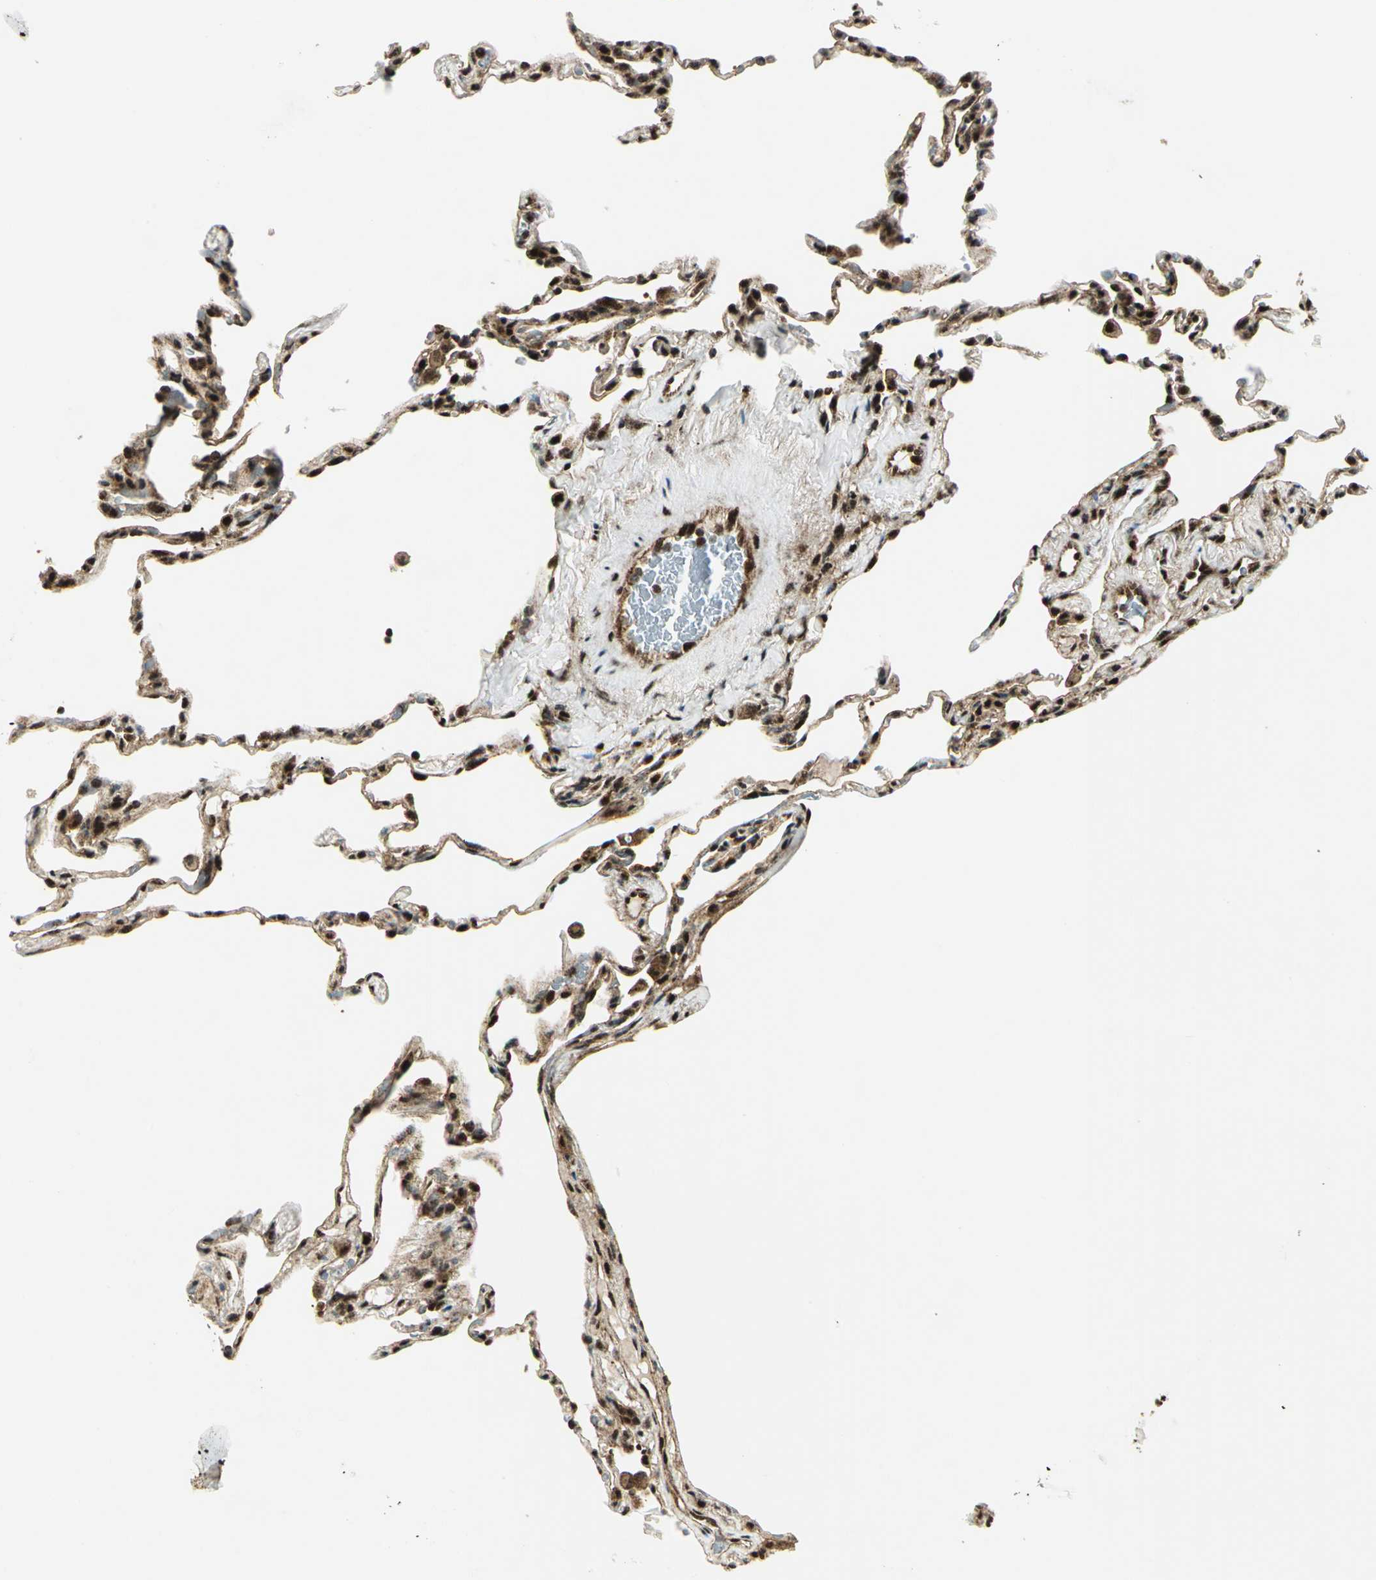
{"staining": {"intensity": "strong", "quantity": ">75%", "location": "nuclear"}, "tissue": "lung", "cell_type": "Alveolar cells", "image_type": "normal", "snomed": [{"axis": "morphology", "description": "Normal tissue, NOS"}, {"axis": "topography", "description": "Lung"}], "caption": "Protein expression analysis of unremarkable human lung reveals strong nuclear staining in about >75% of alveolar cells.", "gene": "COPS5", "patient": {"sex": "male", "age": 59}}